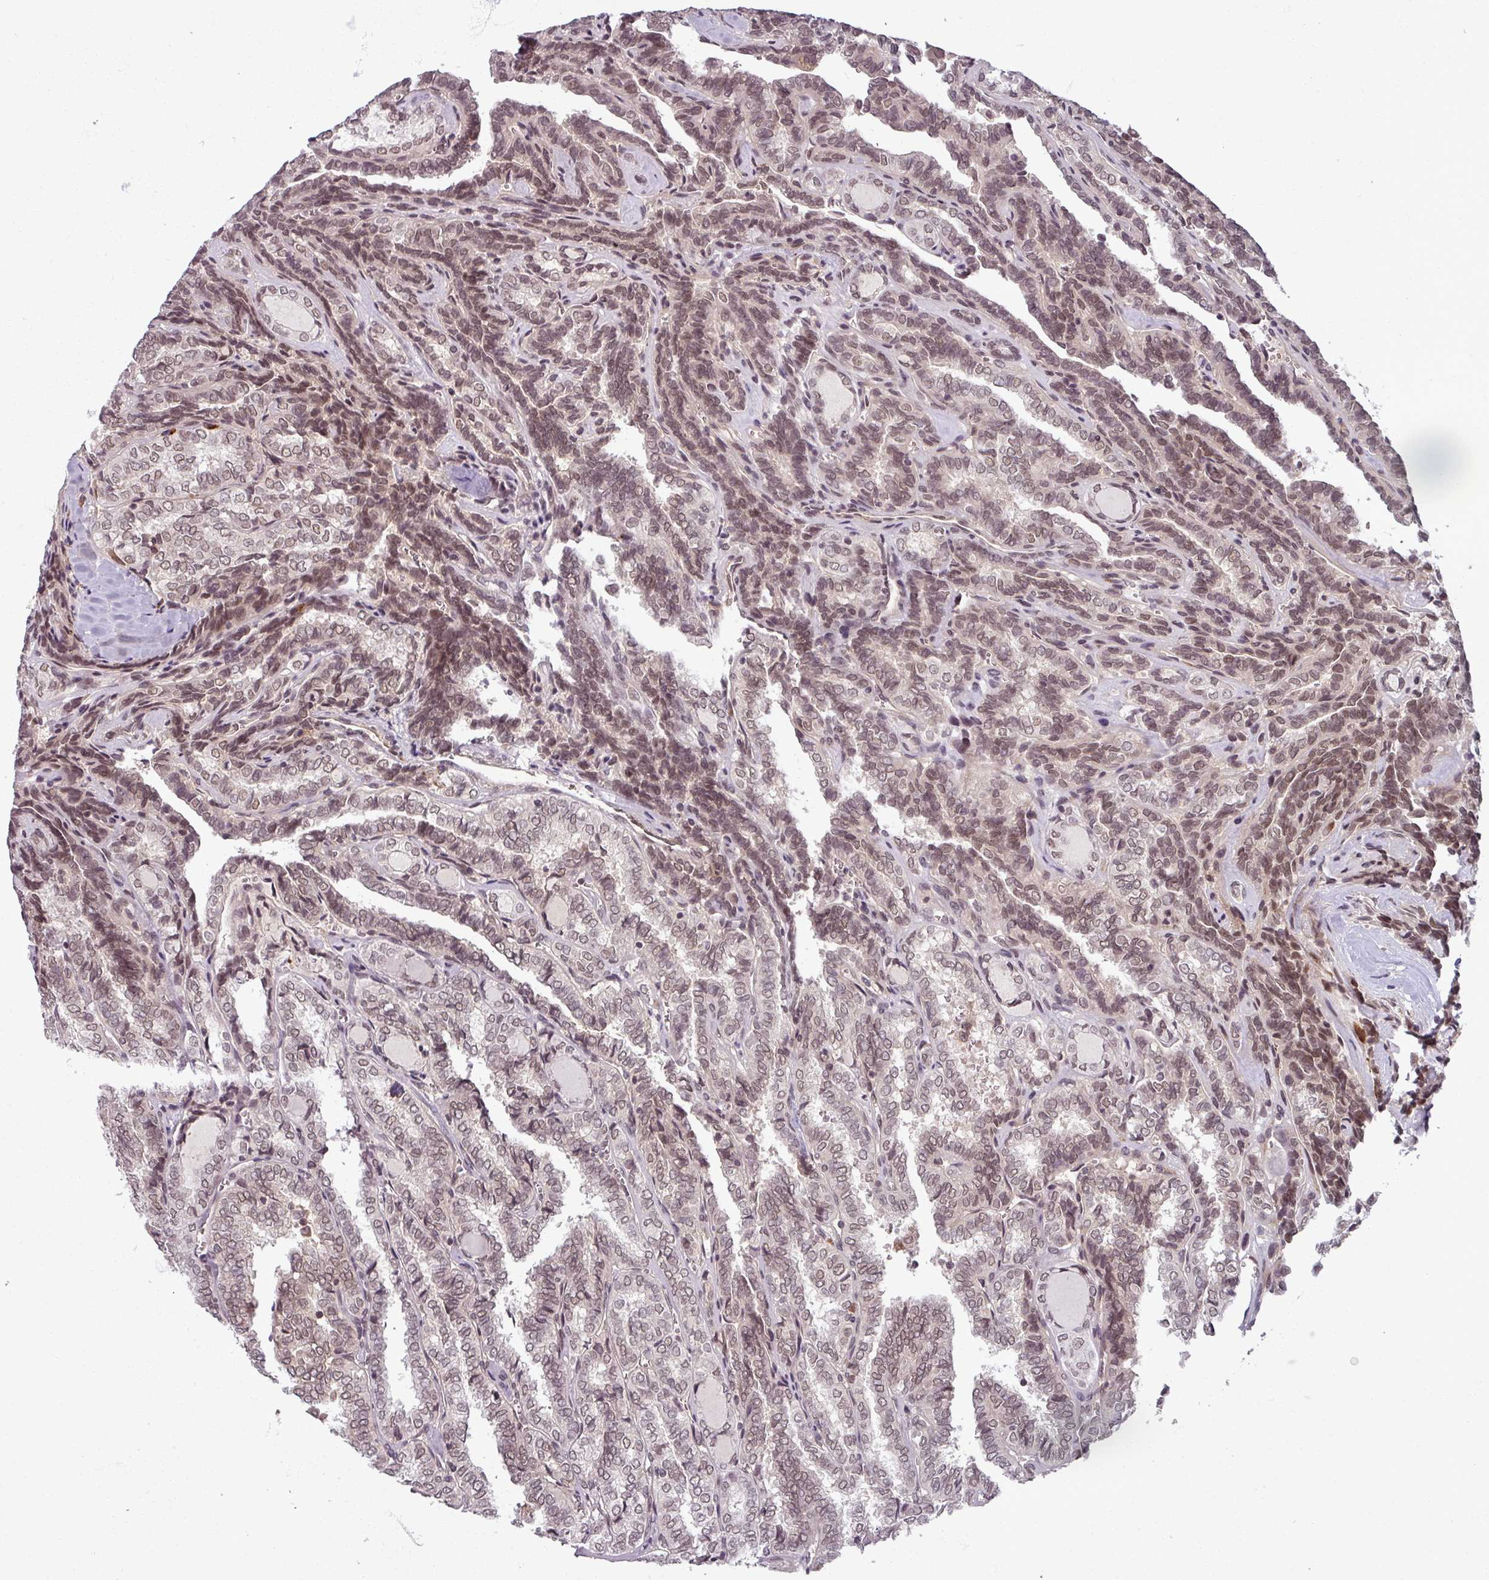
{"staining": {"intensity": "weak", "quantity": "25%-75%", "location": "nuclear"}, "tissue": "thyroid cancer", "cell_type": "Tumor cells", "image_type": "cancer", "snomed": [{"axis": "morphology", "description": "Papillary adenocarcinoma, NOS"}, {"axis": "topography", "description": "Thyroid gland"}], "caption": "IHC histopathology image of neoplastic tissue: human papillary adenocarcinoma (thyroid) stained using IHC displays low levels of weak protein expression localized specifically in the nuclear of tumor cells, appearing as a nuclear brown color.", "gene": "POLR2G", "patient": {"sex": "female", "age": 30}}